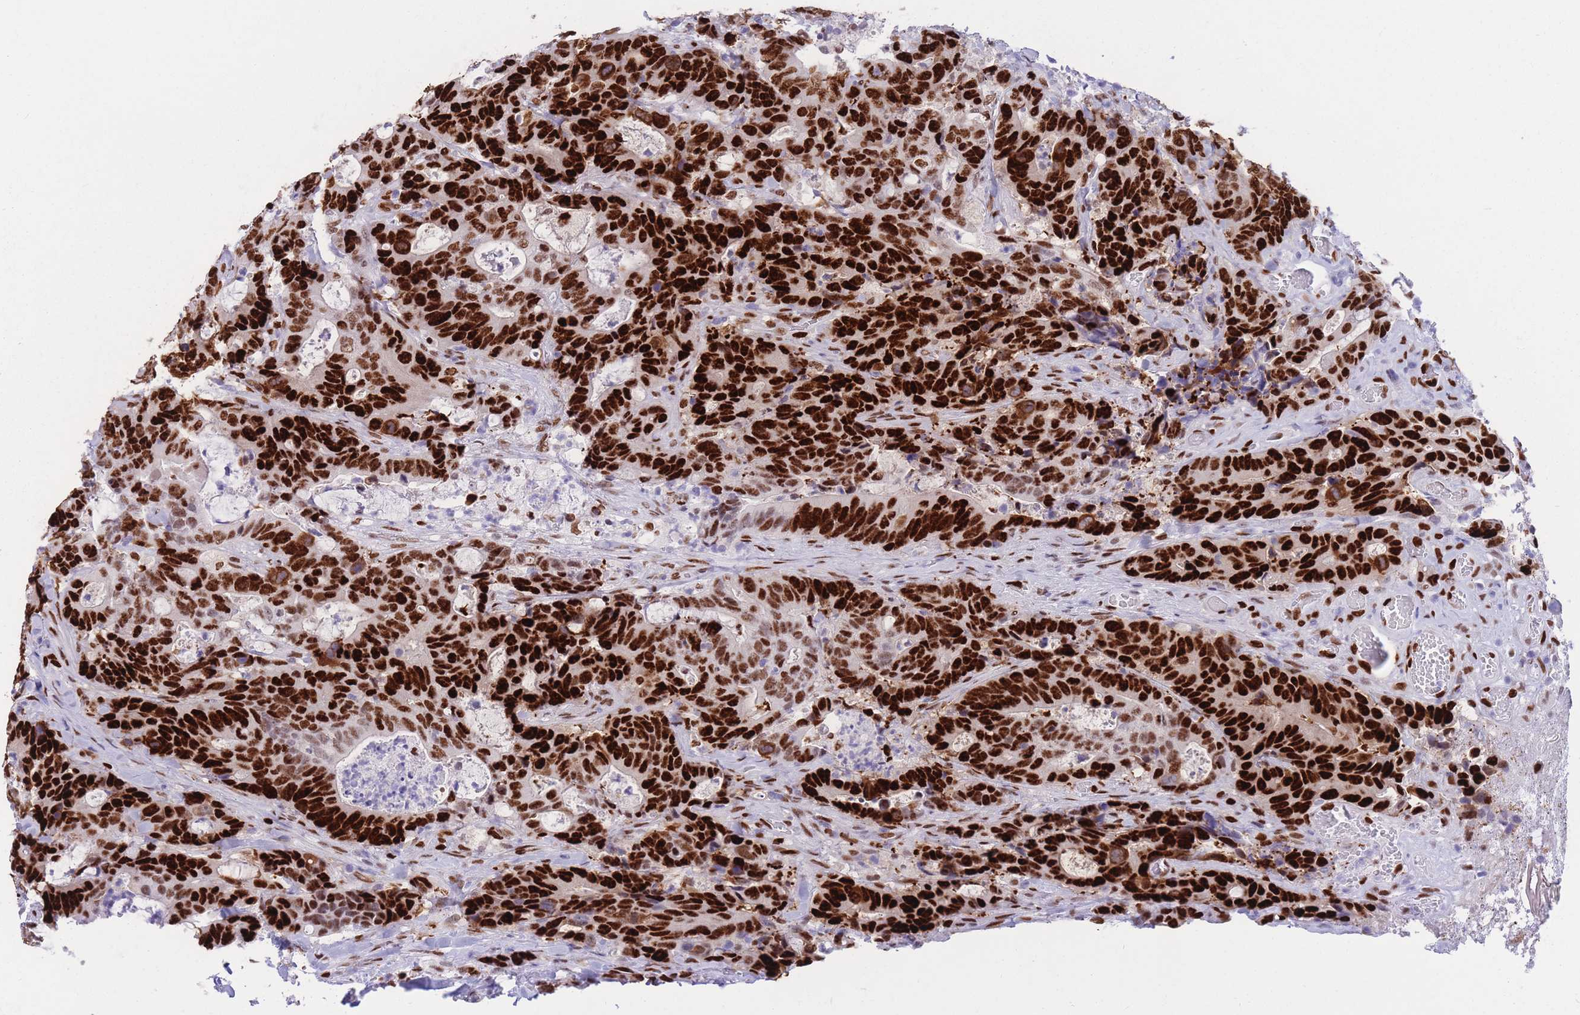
{"staining": {"intensity": "strong", "quantity": ">75%", "location": "nuclear"}, "tissue": "colorectal cancer", "cell_type": "Tumor cells", "image_type": "cancer", "snomed": [{"axis": "morphology", "description": "Adenocarcinoma, NOS"}, {"axis": "topography", "description": "Colon"}], "caption": "Colorectal adenocarcinoma tissue demonstrates strong nuclear staining in about >75% of tumor cells", "gene": "NASP", "patient": {"sex": "female", "age": 82}}